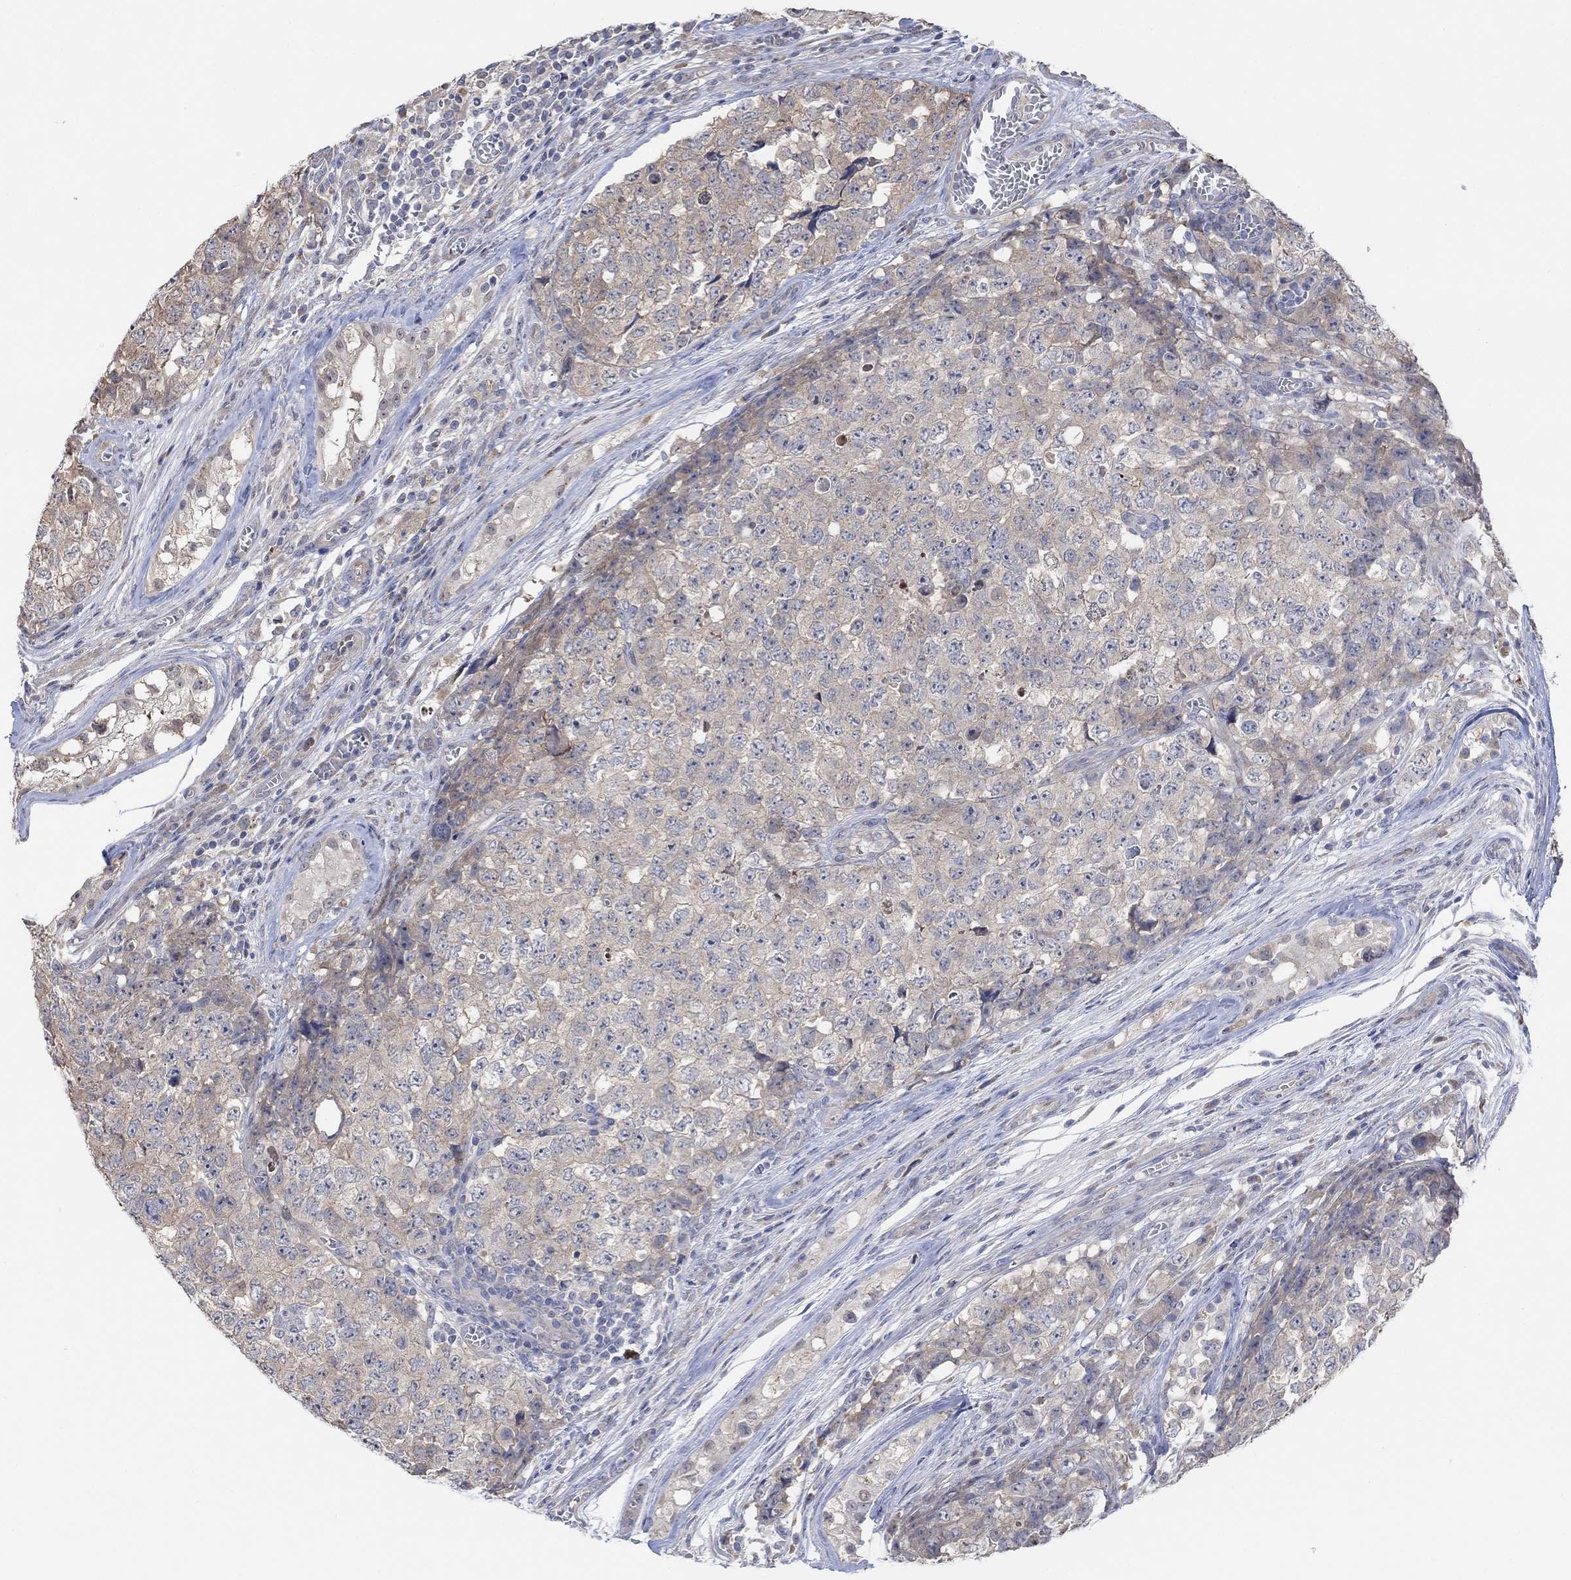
{"staining": {"intensity": "weak", "quantity": "25%-75%", "location": "cytoplasmic/membranous"}, "tissue": "testis cancer", "cell_type": "Tumor cells", "image_type": "cancer", "snomed": [{"axis": "morphology", "description": "Carcinoma, Embryonal, NOS"}, {"axis": "topography", "description": "Testis"}], "caption": "Testis embryonal carcinoma stained for a protein exhibits weak cytoplasmic/membranous positivity in tumor cells.", "gene": "CNTF", "patient": {"sex": "male", "age": 23}}